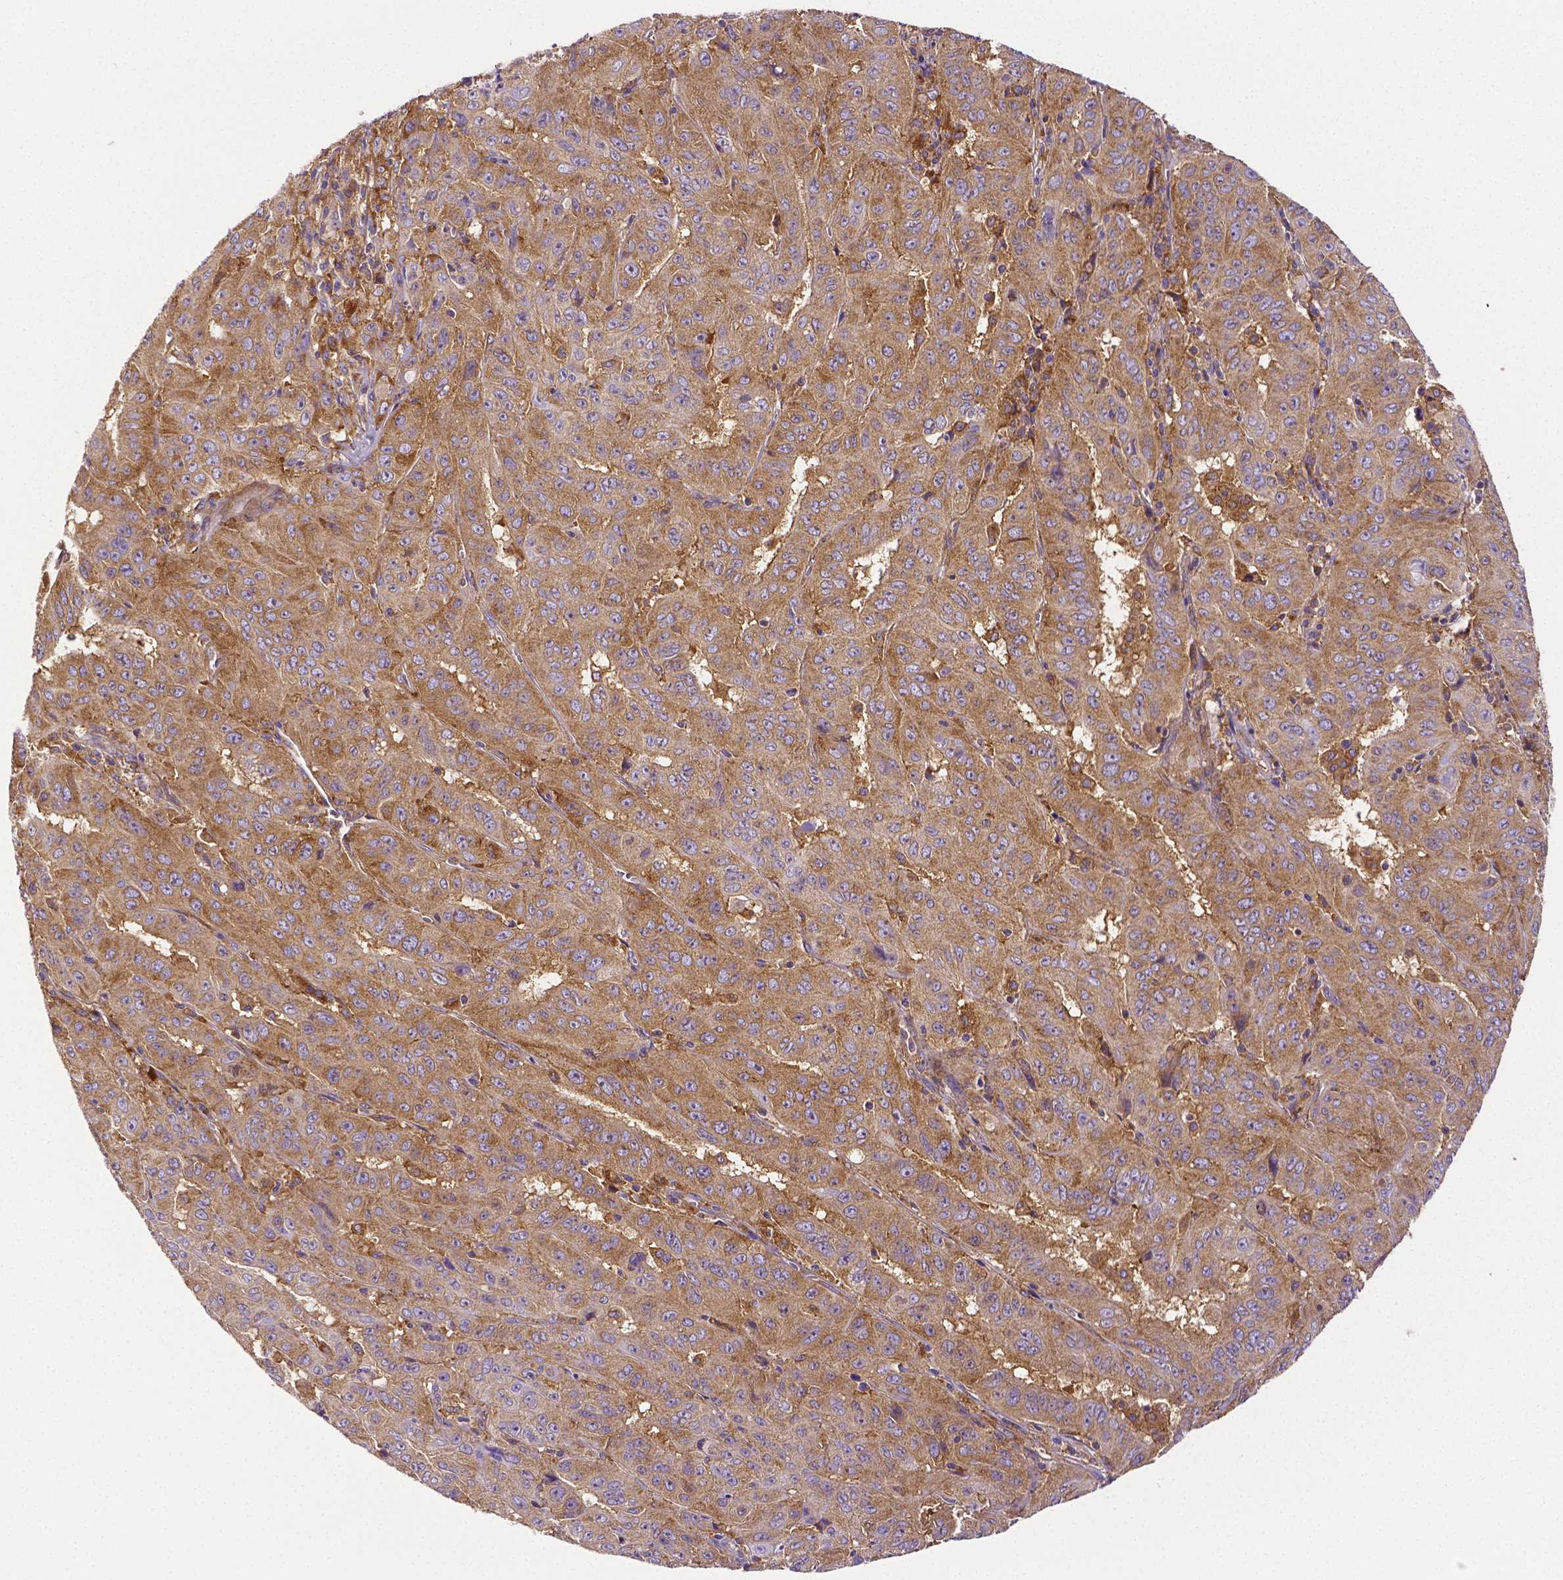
{"staining": {"intensity": "moderate", "quantity": ">75%", "location": "cytoplasmic/membranous"}, "tissue": "pancreatic cancer", "cell_type": "Tumor cells", "image_type": "cancer", "snomed": [{"axis": "morphology", "description": "Adenocarcinoma, NOS"}, {"axis": "topography", "description": "Pancreas"}], "caption": "Pancreatic adenocarcinoma stained for a protein reveals moderate cytoplasmic/membranous positivity in tumor cells.", "gene": "DICER1", "patient": {"sex": "male", "age": 63}}